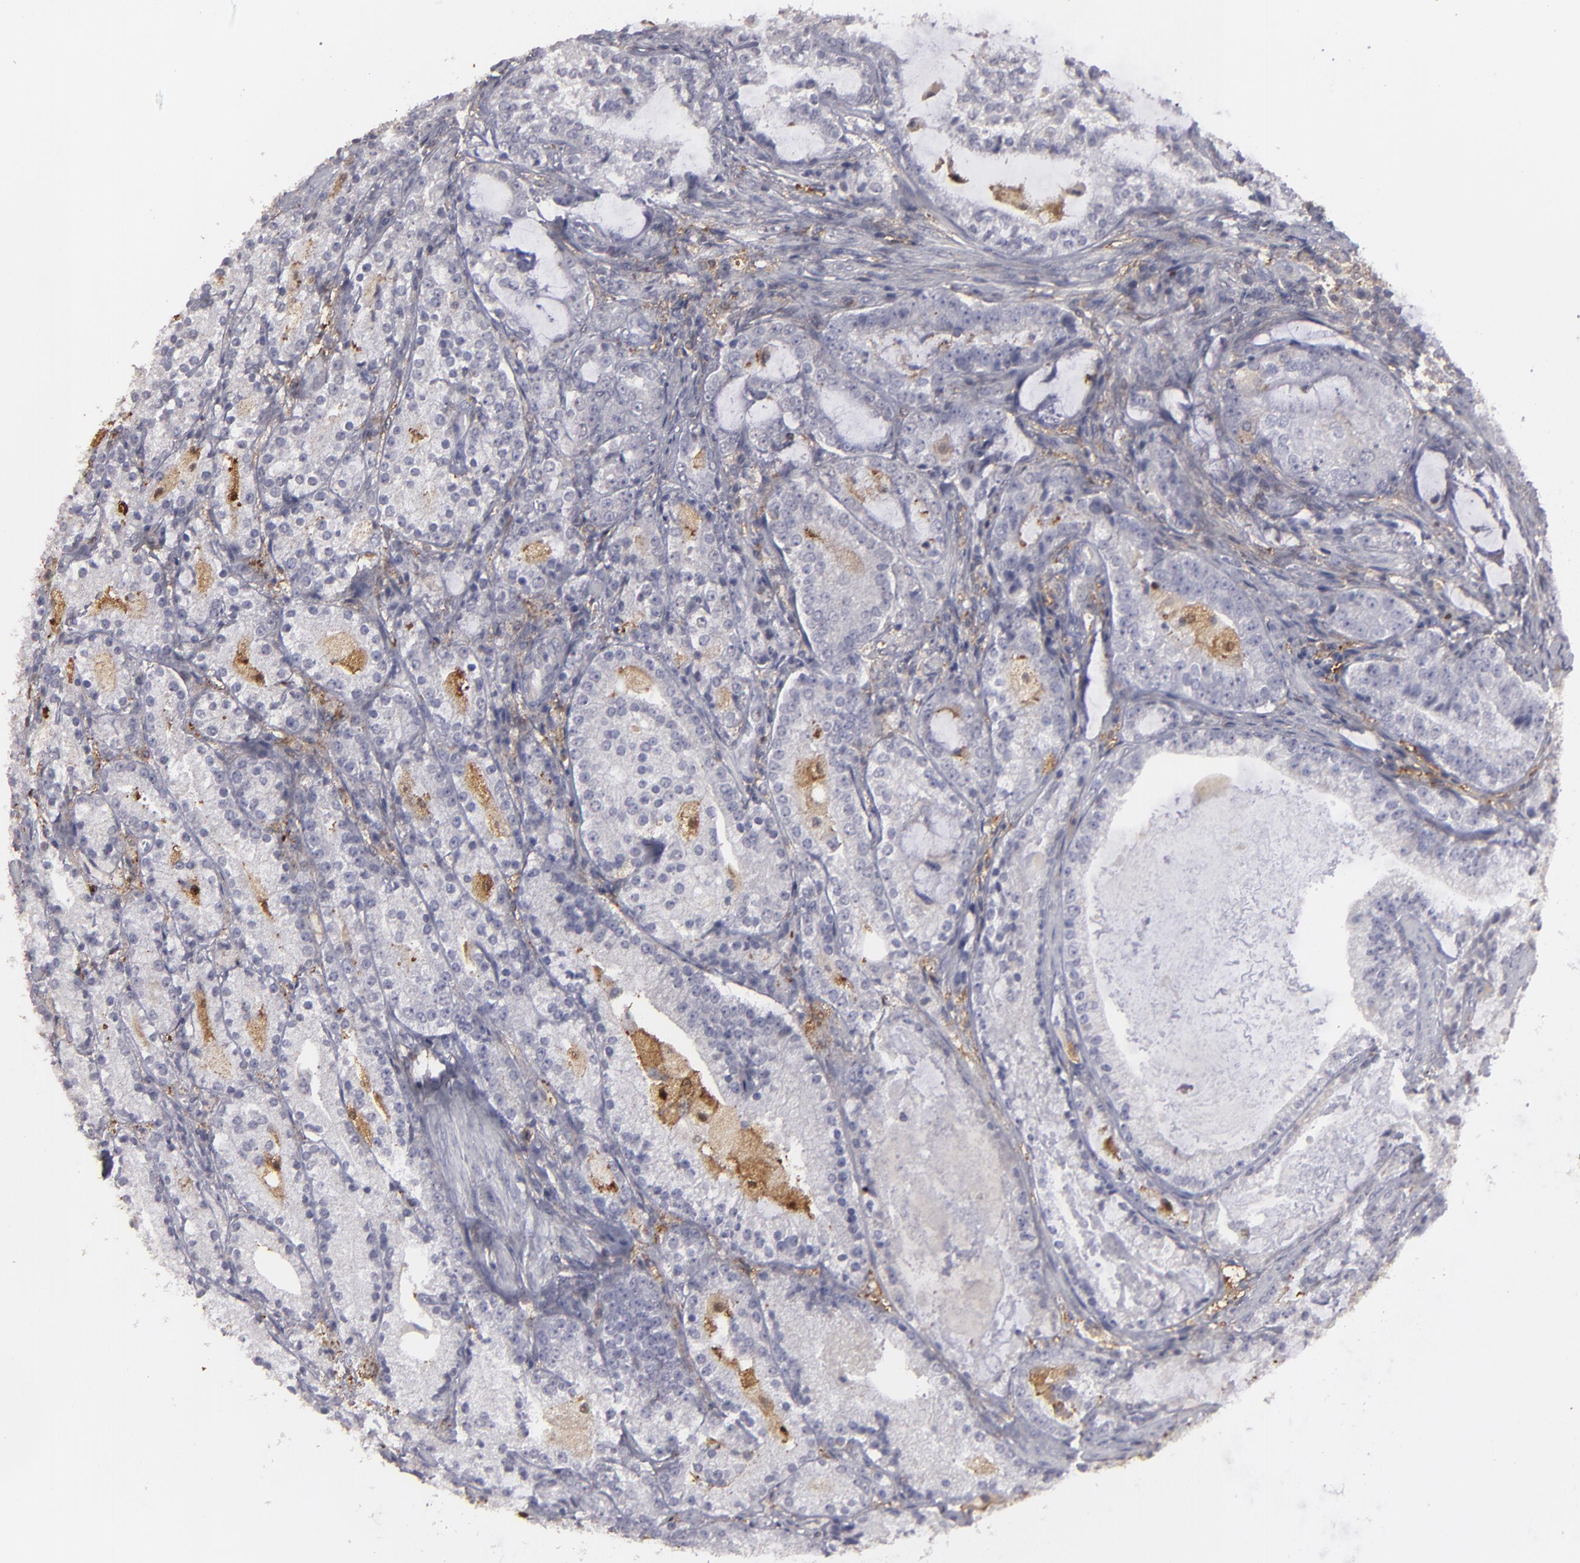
{"staining": {"intensity": "weak", "quantity": "25%-75%", "location": "cytoplasmic/membranous"}, "tissue": "prostate cancer", "cell_type": "Tumor cells", "image_type": "cancer", "snomed": [{"axis": "morphology", "description": "Adenocarcinoma, Medium grade"}, {"axis": "topography", "description": "Prostate"}], "caption": "Immunohistochemical staining of human prostate medium-grade adenocarcinoma displays low levels of weak cytoplasmic/membranous expression in about 25%-75% of tumor cells.", "gene": "SEMA3G", "patient": {"sex": "male", "age": 53}}